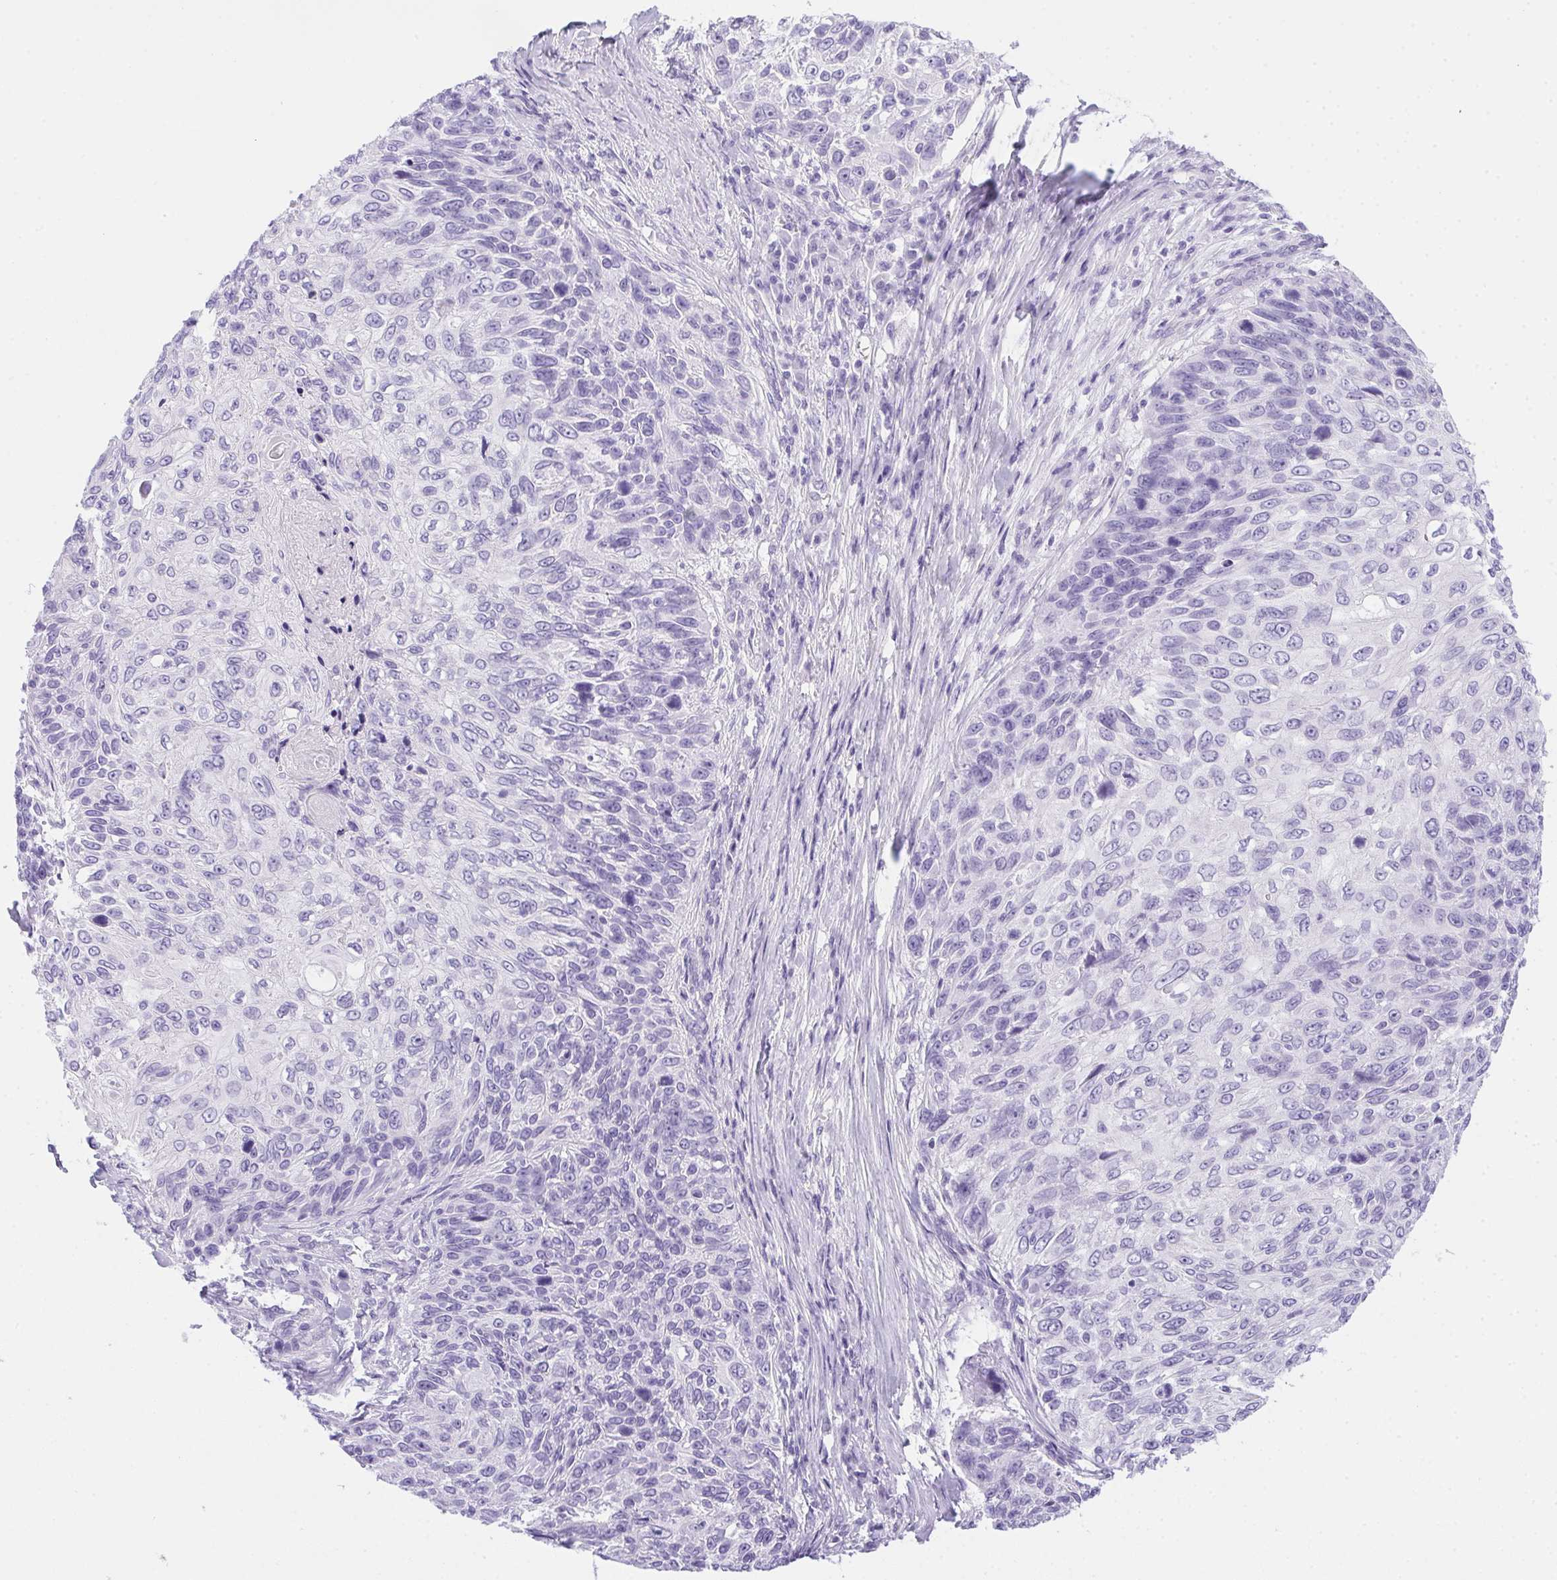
{"staining": {"intensity": "negative", "quantity": "none", "location": "none"}, "tissue": "skin cancer", "cell_type": "Tumor cells", "image_type": "cancer", "snomed": [{"axis": "morphology", "description": "Squamous cell carcinoma, NOS"}, {"axis": "topography", "description": "Skin"}], "caption": "An immunohistochemistry photomicrograph of skin cancer (squamous cell carcinoma) is shown. There is no staining in tumor cells of skin cancer (squamous cell carcinoma). (Brightfield microscopy of DAB (3,3'-diaminobenzidine) immunohistochemistry (IHC) at high magnification).", "gene": "SPACA5B", "patient": {"sex": "male", "age": 92}}